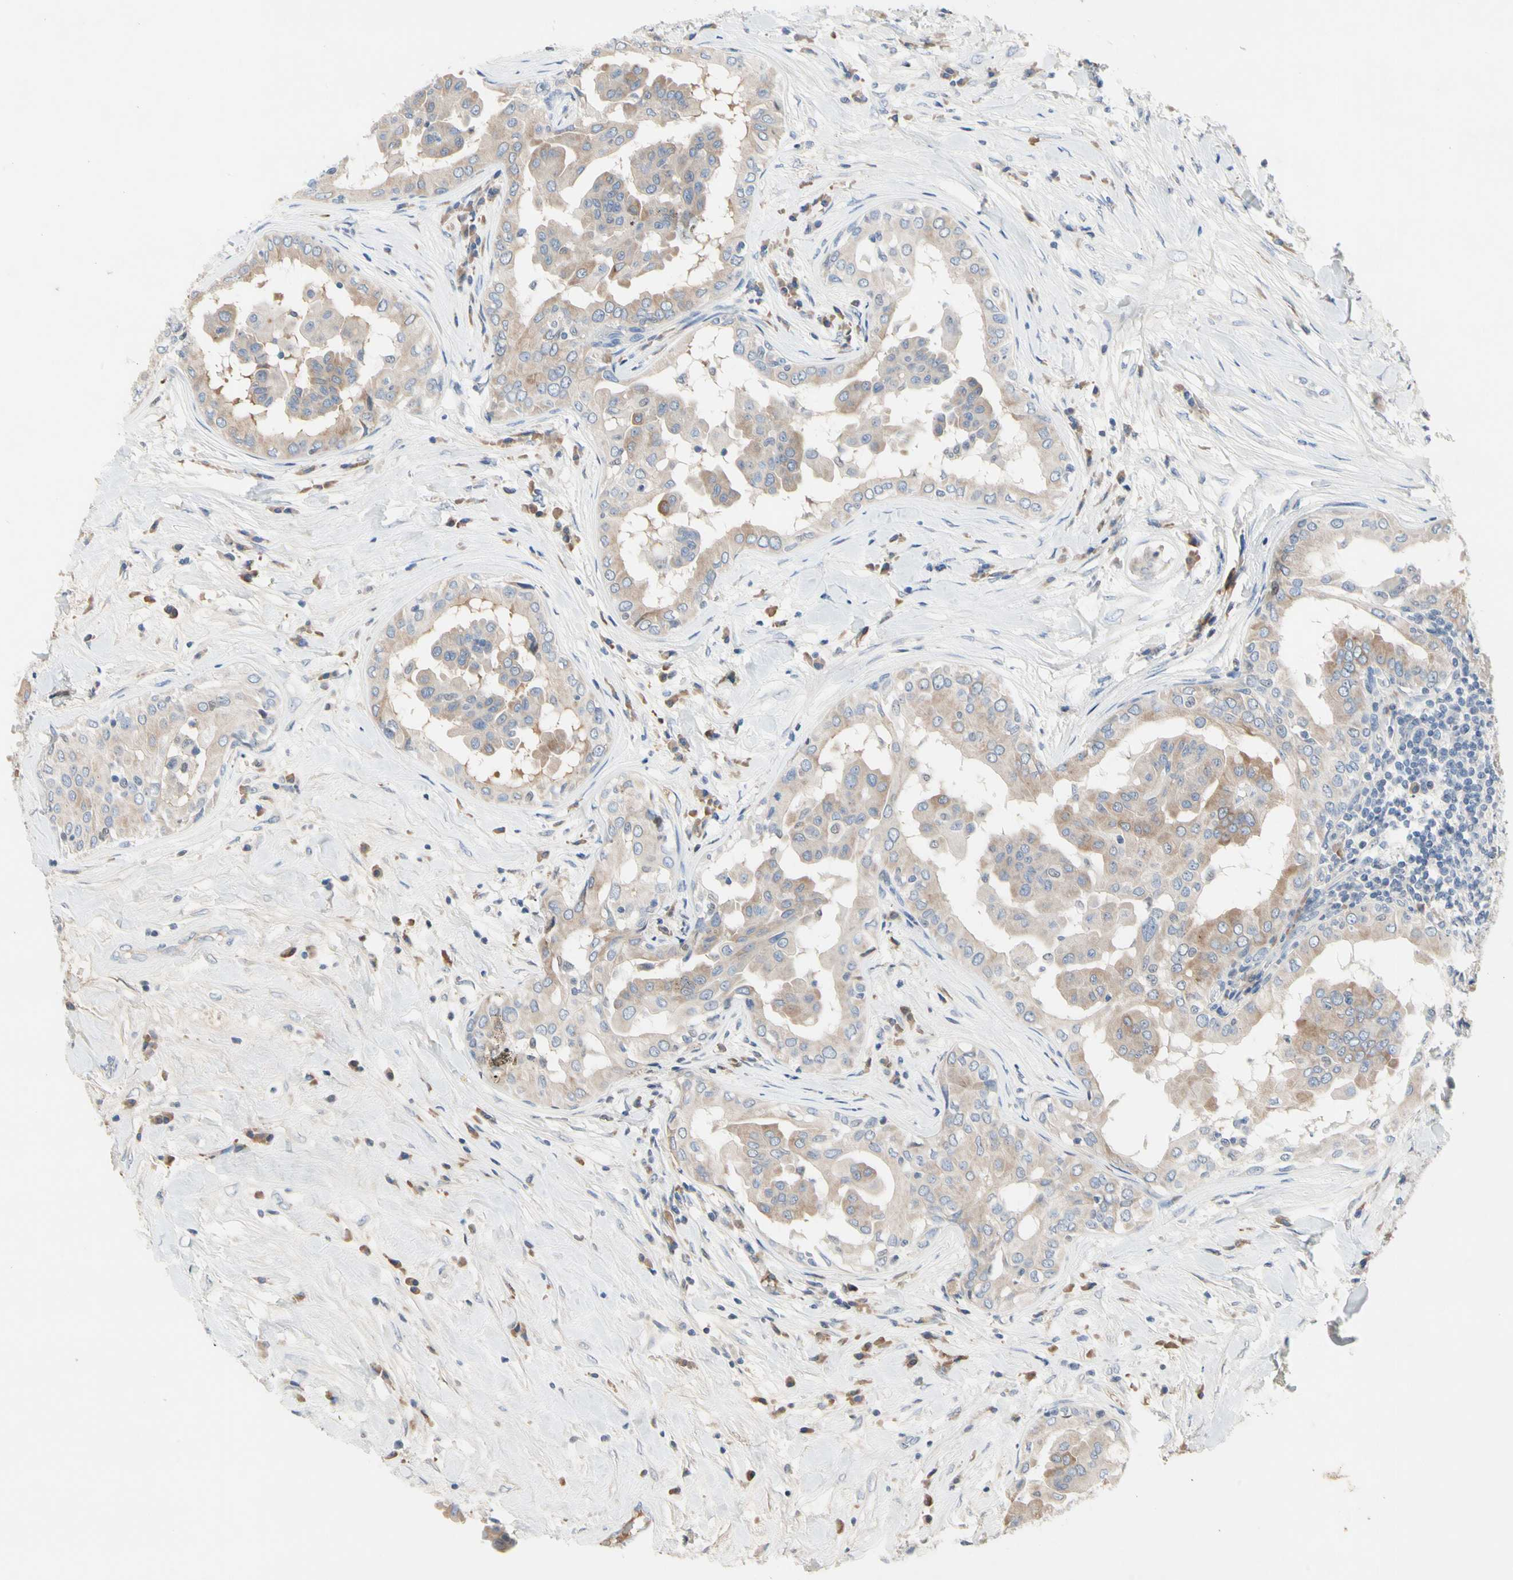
{"staining": {"intensity": "weak", "quantity": ">75%", "location": "cytoplasmic/membranous"}, "tissue": "thyroid cancer", "cell_type": "Tumor cells", "image_type": "cancer", "snomed": [{"axis": "morphology", "description": "Papillary adenocarcinoma, NOS"}, {"axis": "topography", "description": "Thyroid gland"}], "caption": "Immunohistochemical staining of papillary adenocarcinoma (thyroid) exhibits low levels of weak cytoplasmic/membranous positivity in about >75% of tumor cells.", "gene": "ECRG4", "patient": {"sex": "male", "age": 33}}